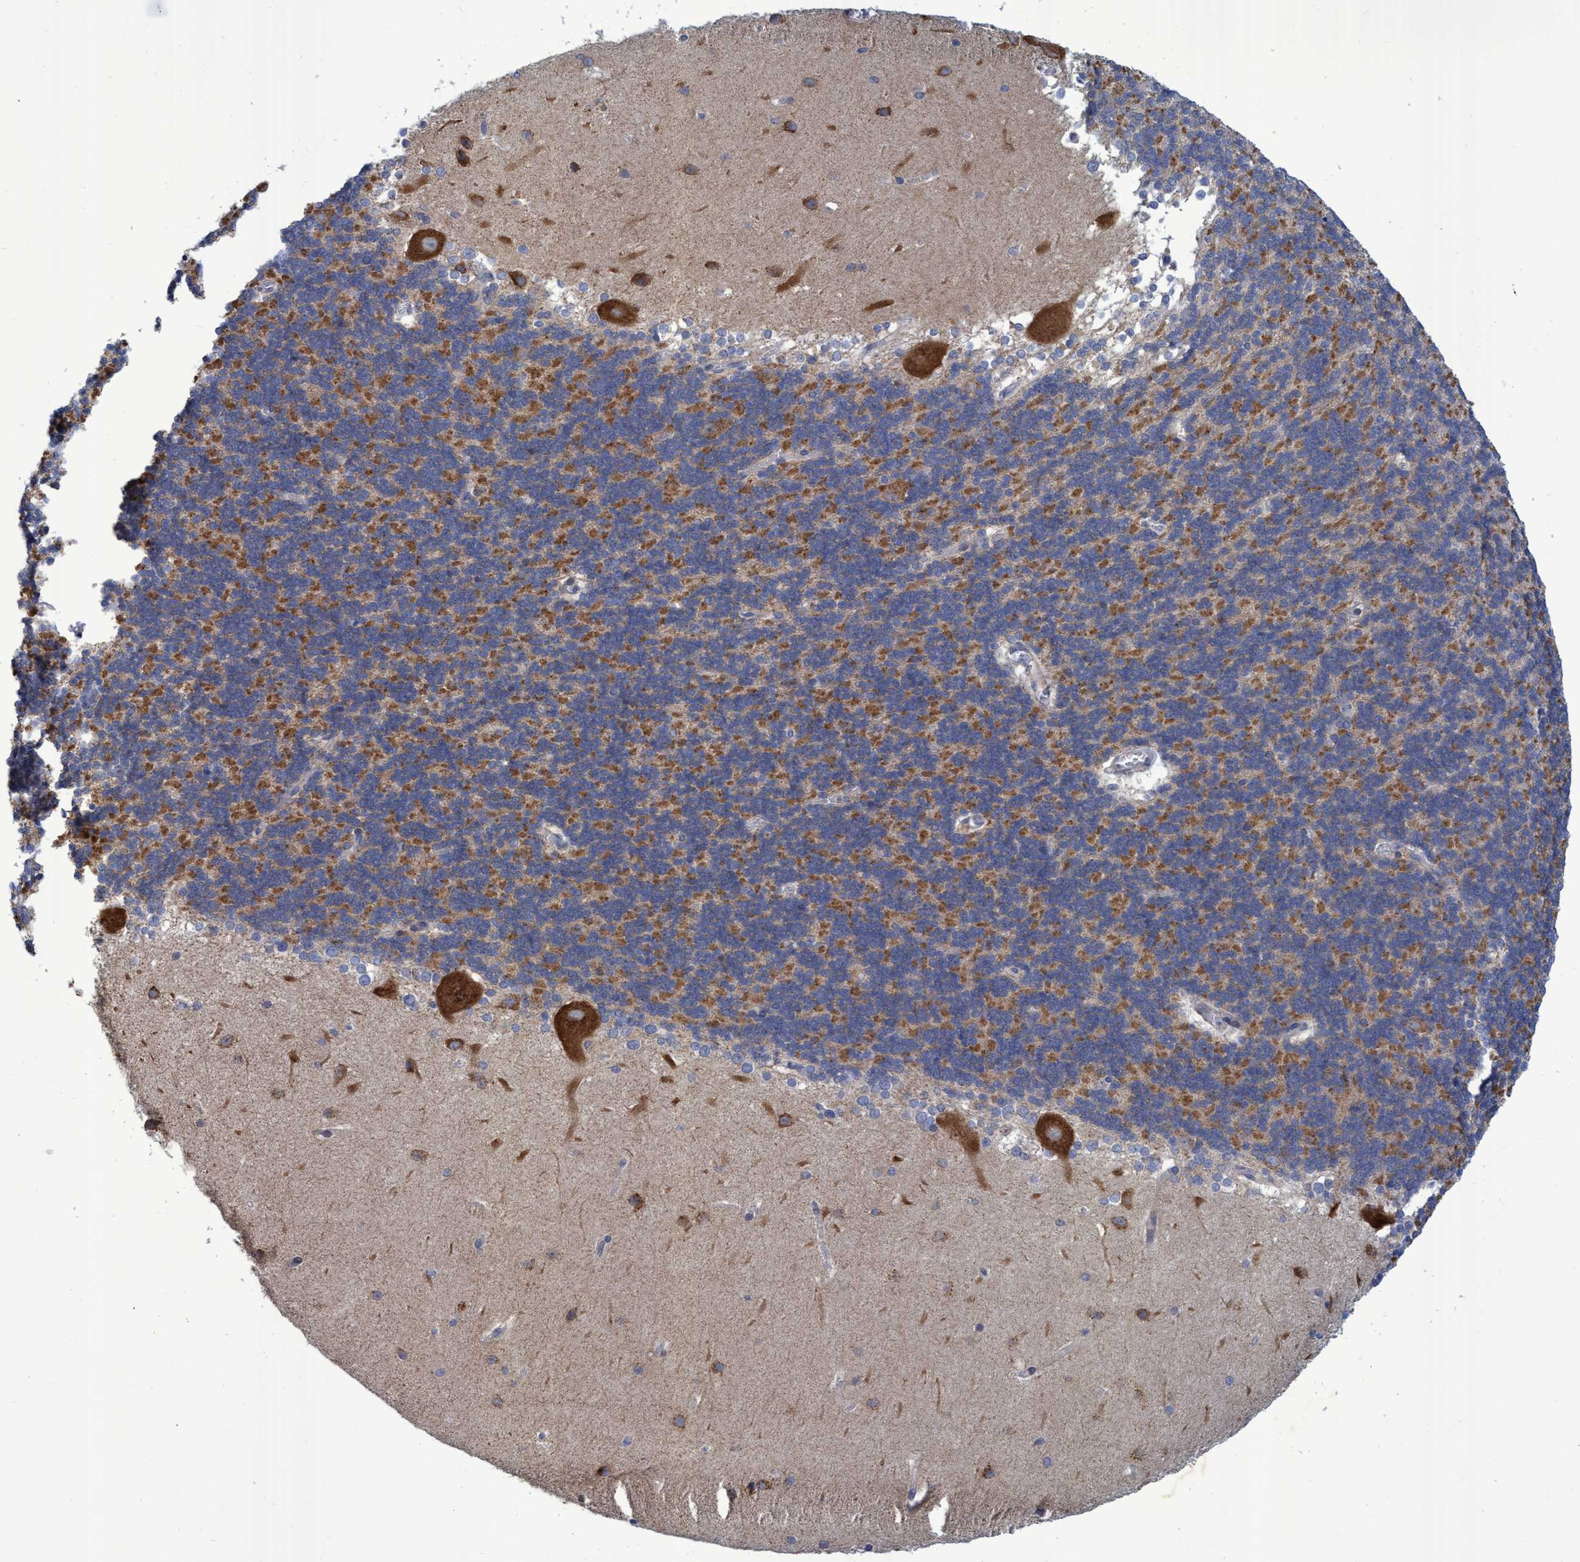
{"staining": {"intensity": "moderate", "quantity": ">75%", "location": "cytoplasmic/membranous"}, "tissue": "cerebellum", "cell_type": "Cells in granular layer", "image_type": "normal", "snomed": [{"axis": "morphology", "description": "Normal tissue, NOS"}, {"axis": "topography", "description": "Cerebellum"}], "caption": "Immunohistochemistry of benign human cerebellum demonstrates medium levels of moderate cytoplasmic/membranous staining in approximately >75% of cells in granular layer.", "gene": "NAT16", "patient": {"sex": "female", "age": 19}}